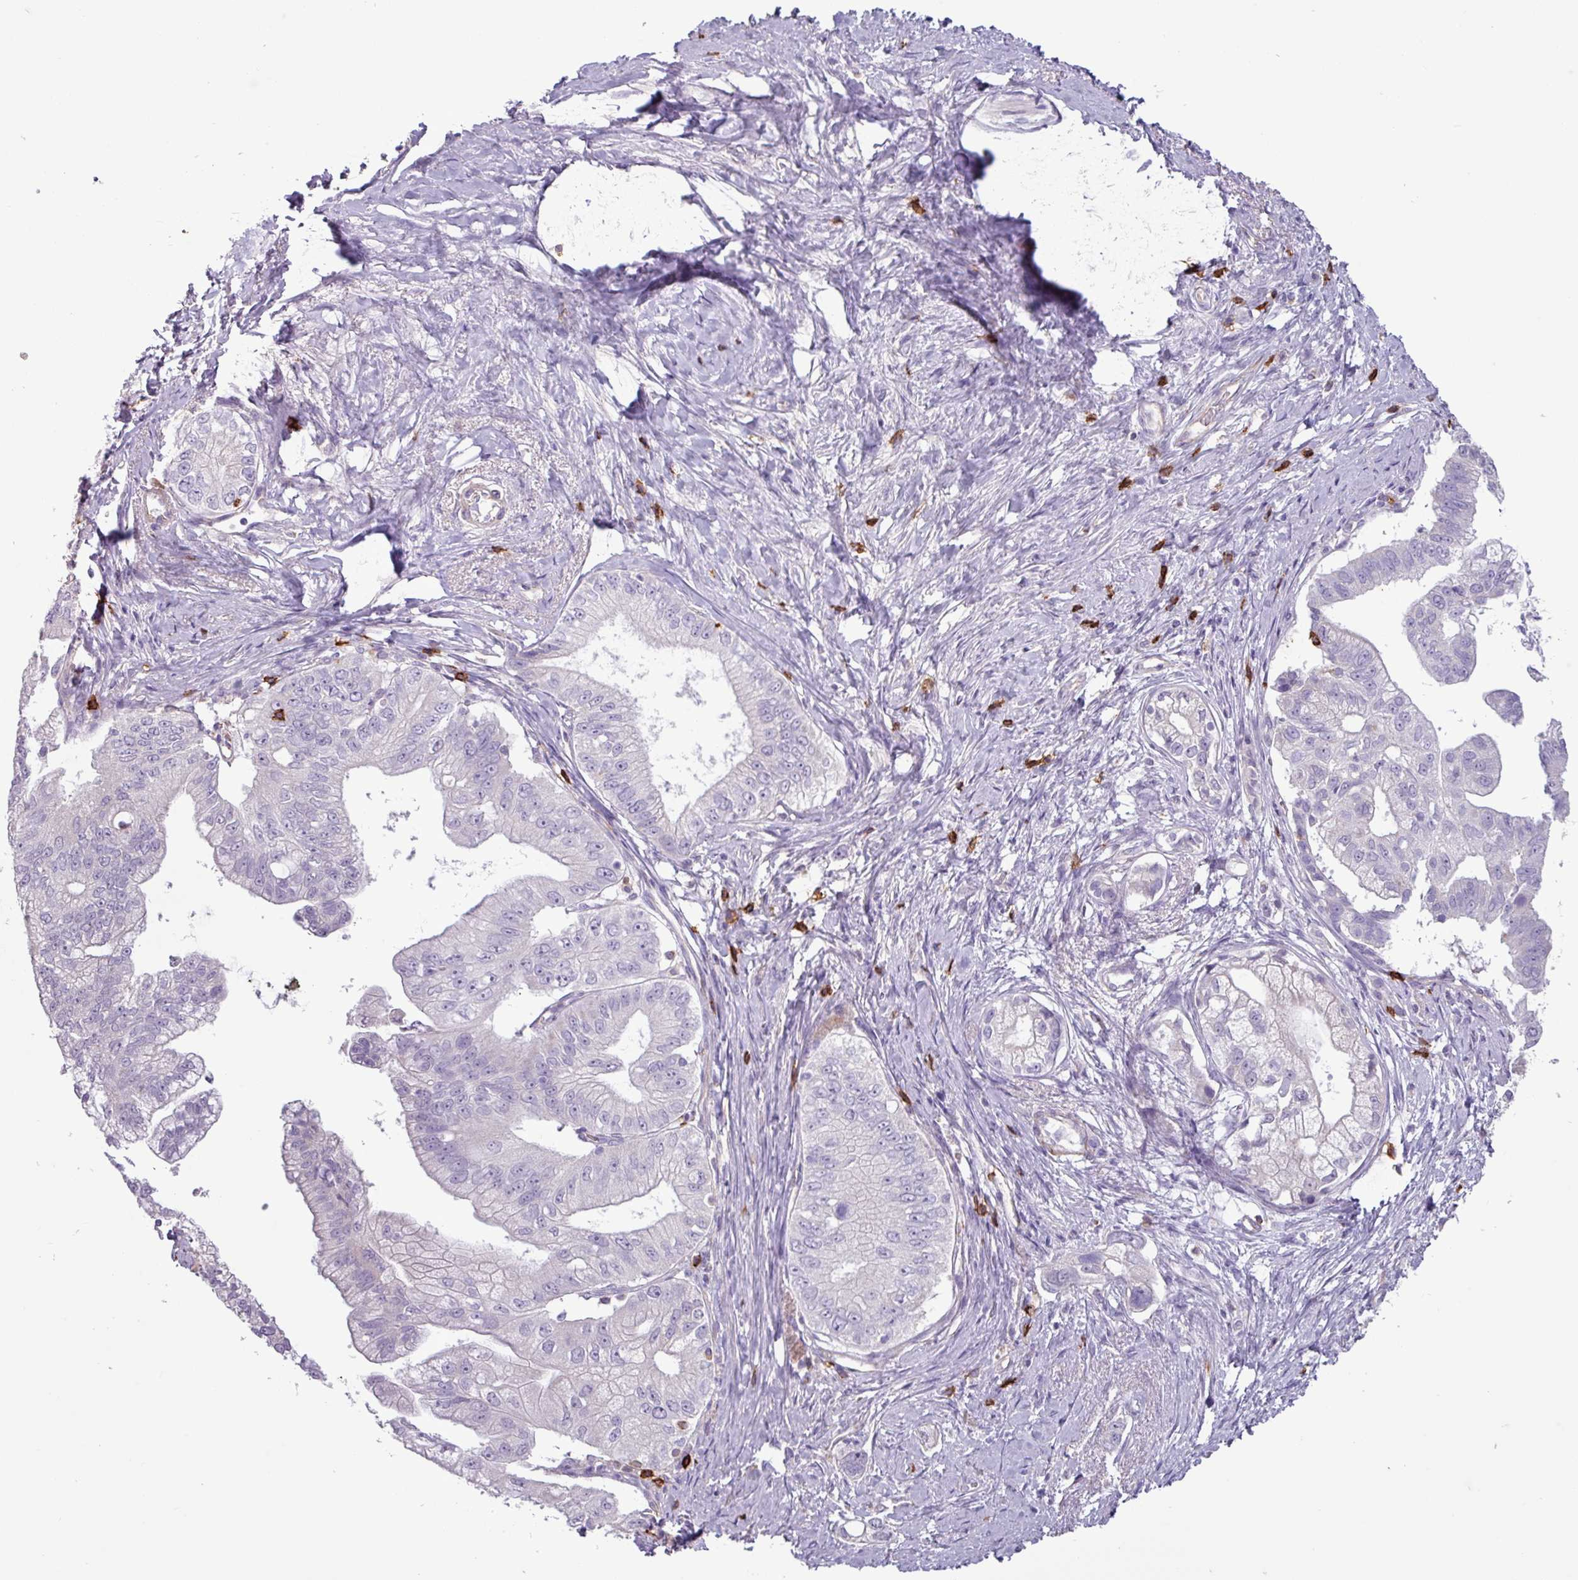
{"staining": {"intensity": "negative", "quantity": "none", "location": "none"}, "tissue": "pancreatic cancer", "cell_type": "Tumor cells", "image_type": "cancer", "snomed": [{"axis": "morphology", "description": "Adenocarcinoma, NOS"}, {"axis": "topography", "description": "Pancreas"}], "caption": "Human pancreatic adenocarcinoma stained for a protein using immunohistochemistry exhibits no staining in tumor cells.", "gene": "CD8A", "patient": {"sex": "male", "age": 70}}